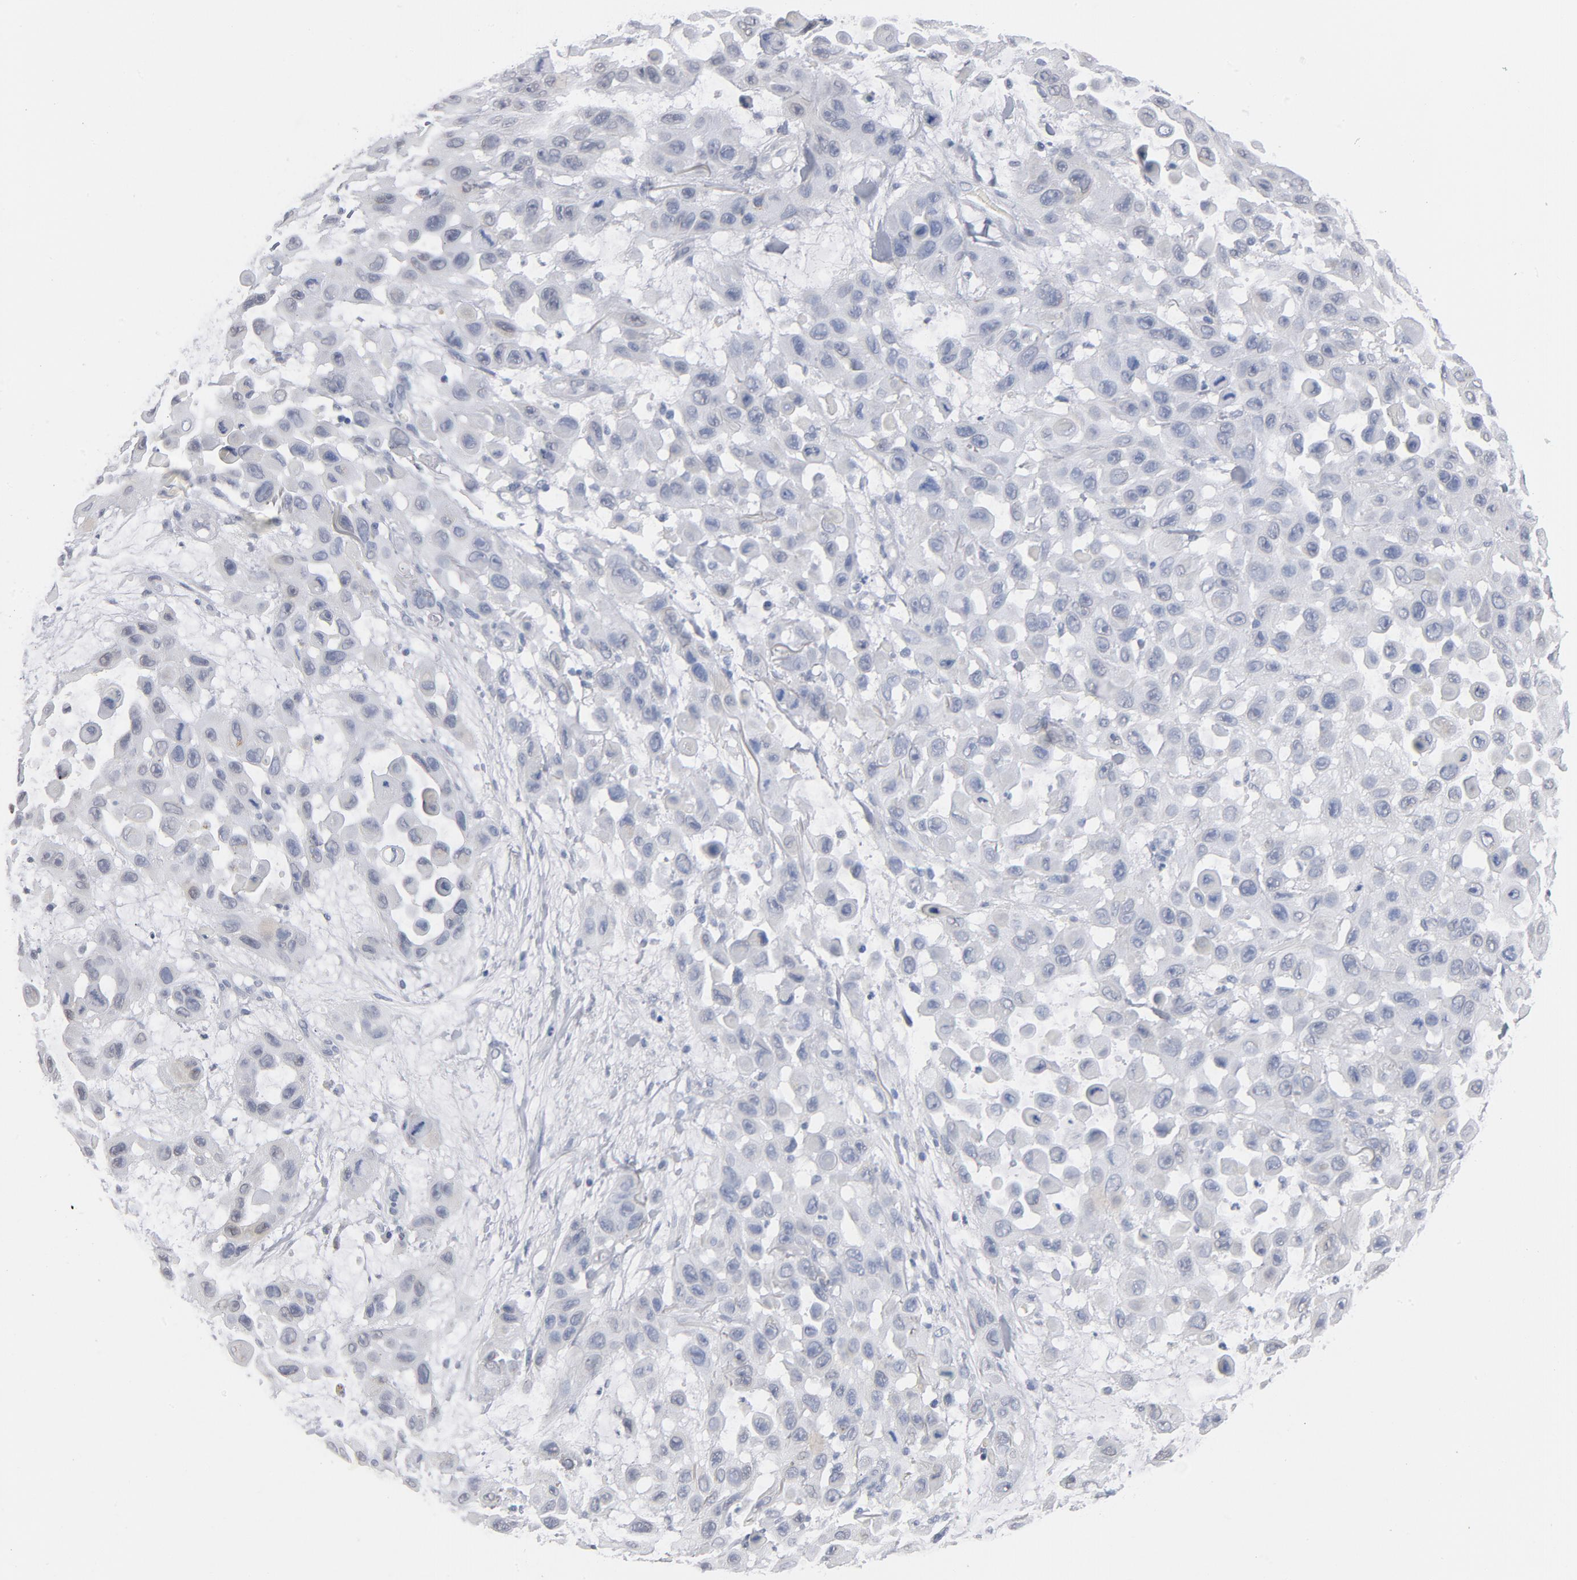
{"staining": {"intensity": "negative", "quantity": "none", "location": "none"}, "tissue": "skin cancer", "cell_type": "Tumor cells", "image_type": "cancer", "snomed": [{"axis": "morphology", "description": "Squamous cell carcinoma, NOS"}, {"axis": "topography", "description": "Skin"}], "caption": "Tumor cells are negative for protein expression in human skin cancer.", "gene": "BAP1", "patient": {"sex": "male", "age": 81}}